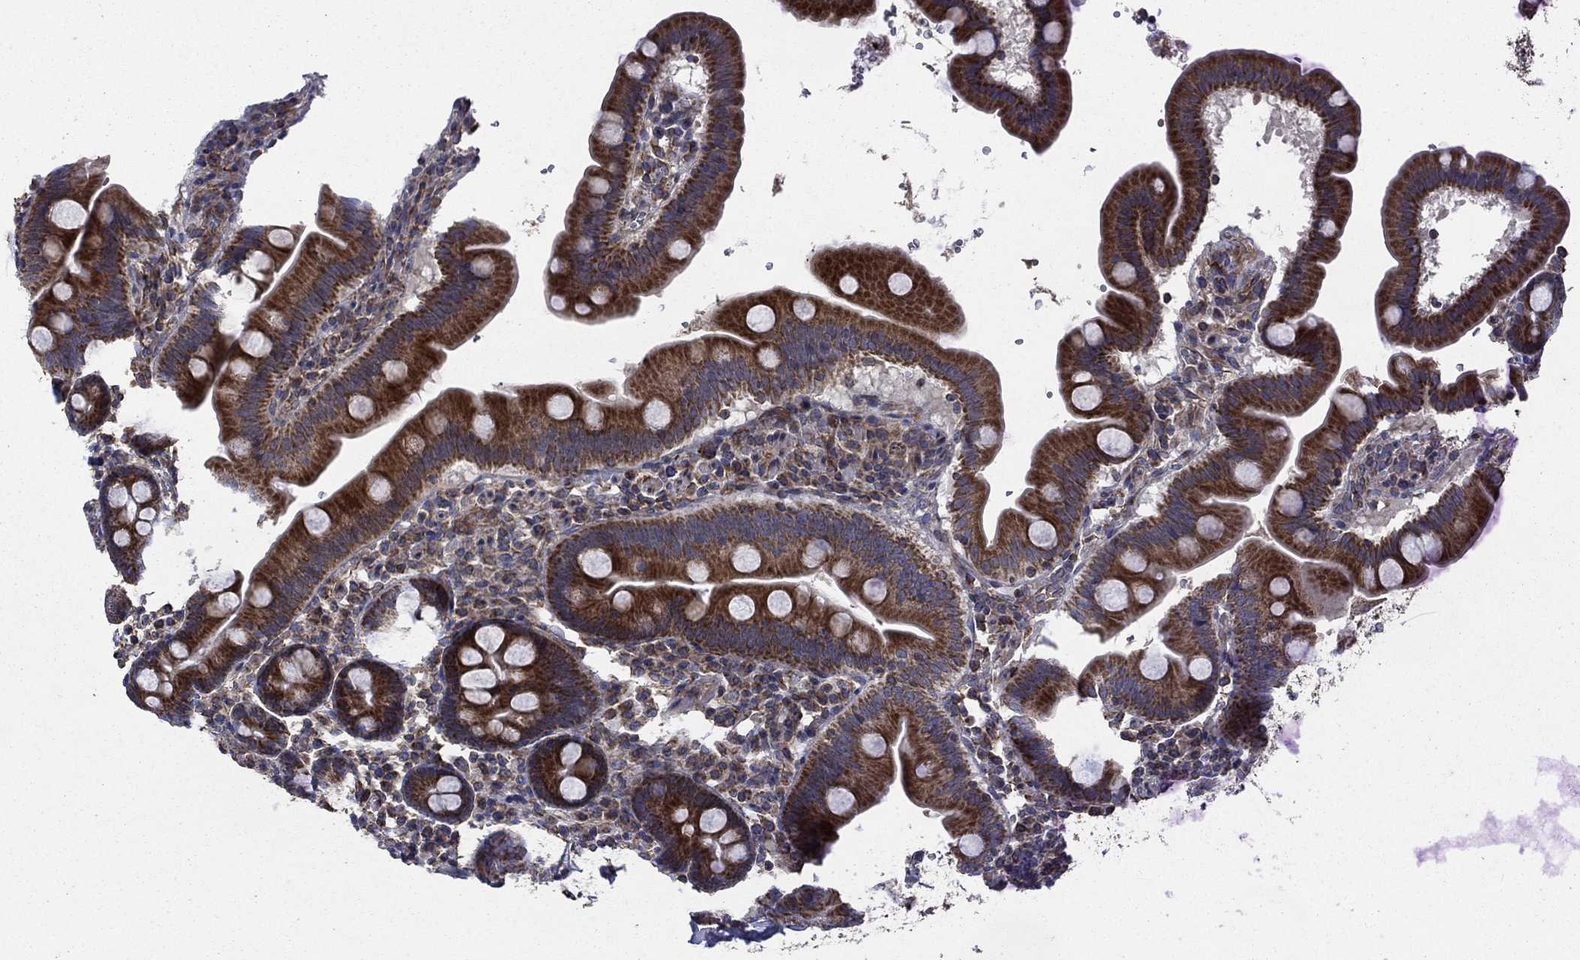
{"staining": {"intensity": "strong", "quantity": ">75%", "location": "cytoplasmic/membranous"}, "tissue": "duodenum", "cell_type": "Glandular cells", "image_type": "normal", "snomed": [{"axis": "morphology", "description": "Normal tissue, NOS"}, {"axis": "topography", "description": "Duodenum"}], "caption": "Brown immunohistochemical staining in unremarkable human duodenum demonstrates strong cytoplasmic/membranous positivity in approximately >75% of glandular cells. (DAB (3,3'-diaminobenzidine) IHC with brightfield microscopy, high magnification).", "gene": "NDUFC1", "patient": {"sex": "male", "age": 59}}